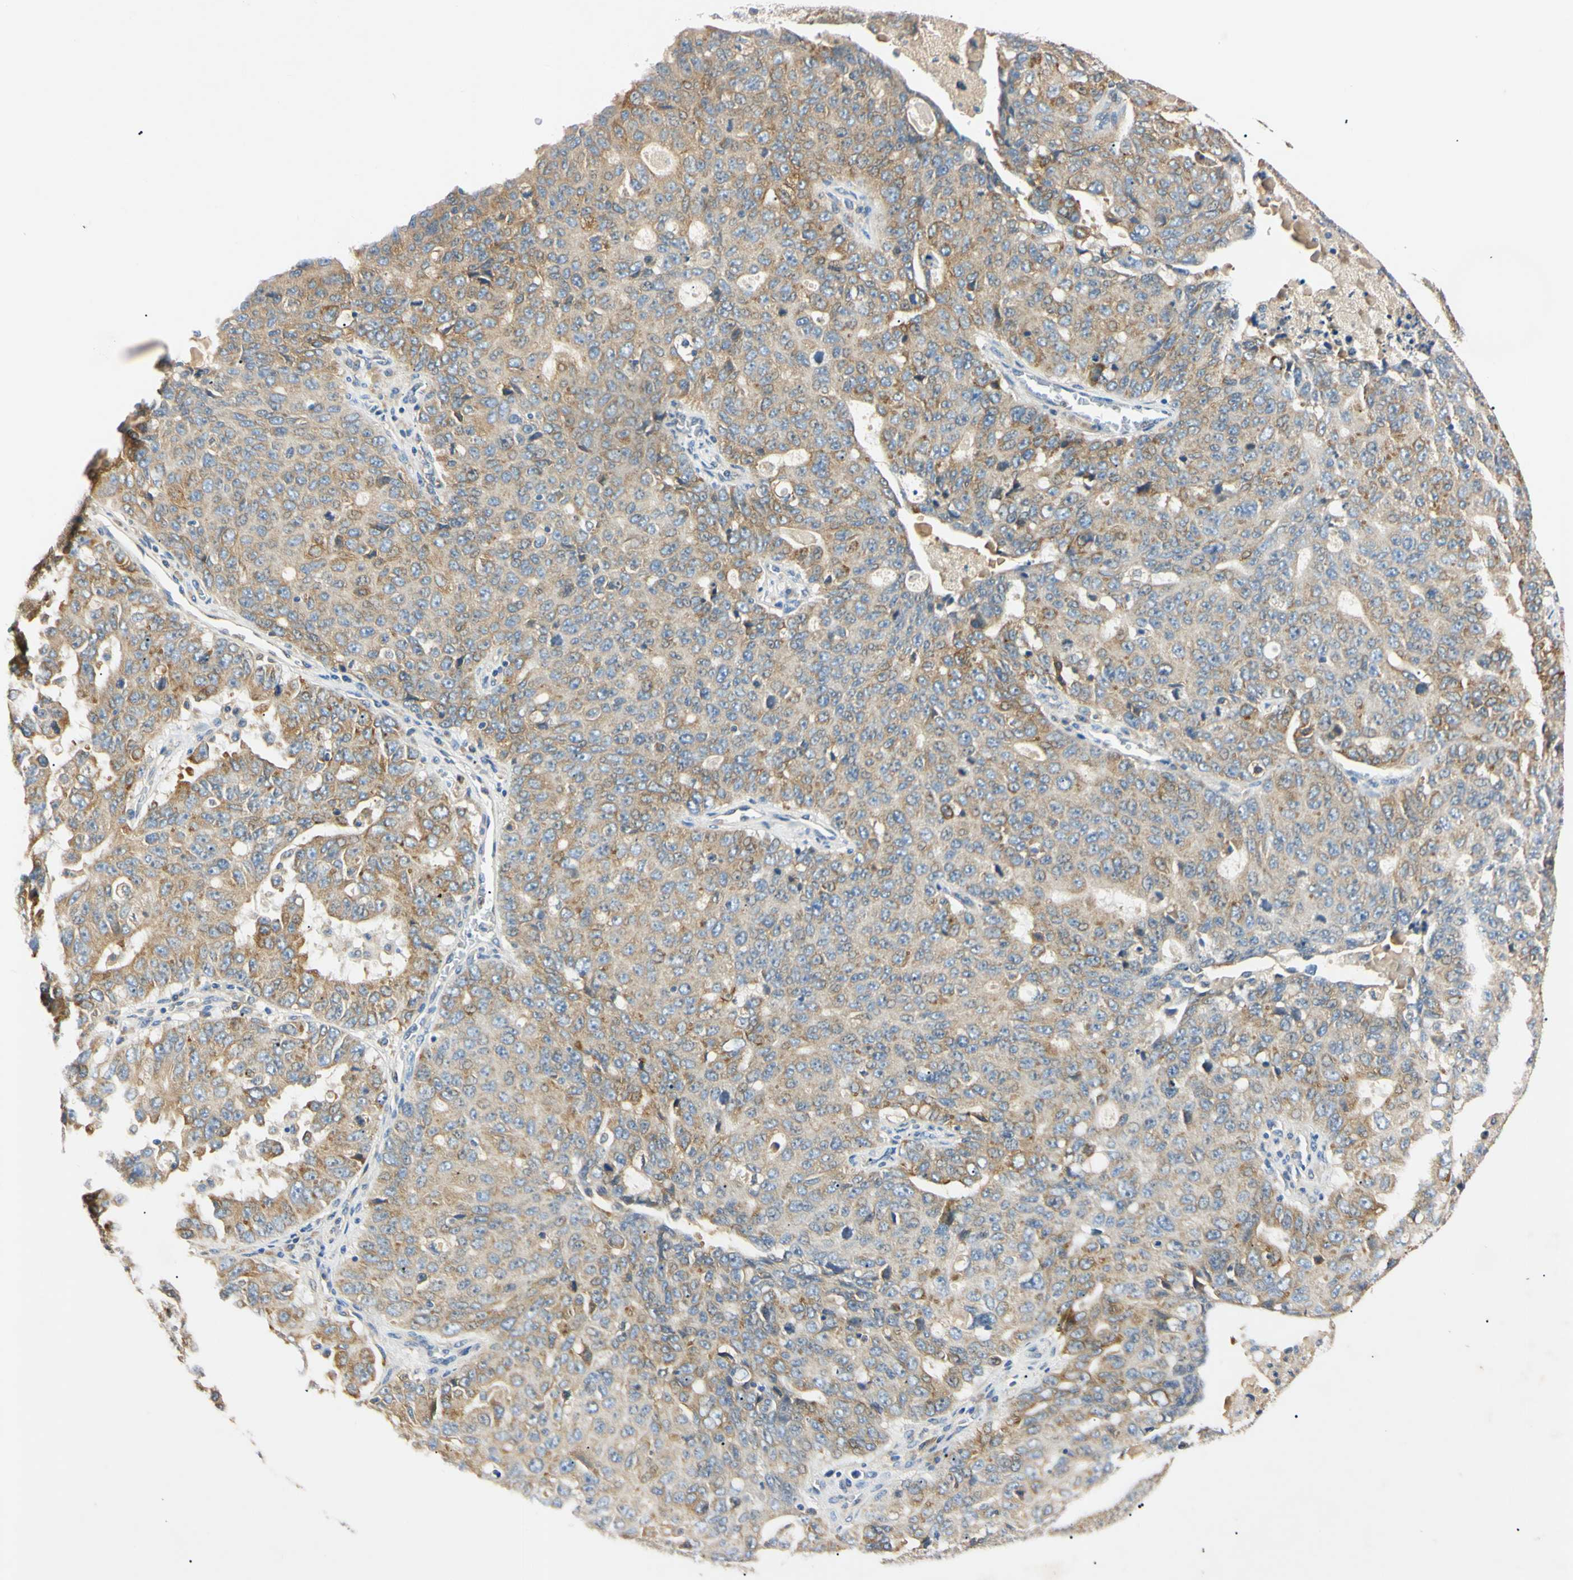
{"staining": {"intensity": "moderate", "quantity": ">75%", "location": "cytoplasmic/membranous"}, "tissue": "ovarian cancer", "cell_type": "Tumor cells", "image_type": "cancer", "snomed": [{"axis": "morphology", "description": "Carcinoma, endometroid"}, {"axis": "topography", "description": "Ovary"}], "caption": "Human ovarian cancer stained with a protein marker displays moderate staining in tumor cells.", "gene": "DNAJB12", "patient": {"sex": "female", "age": 62}}